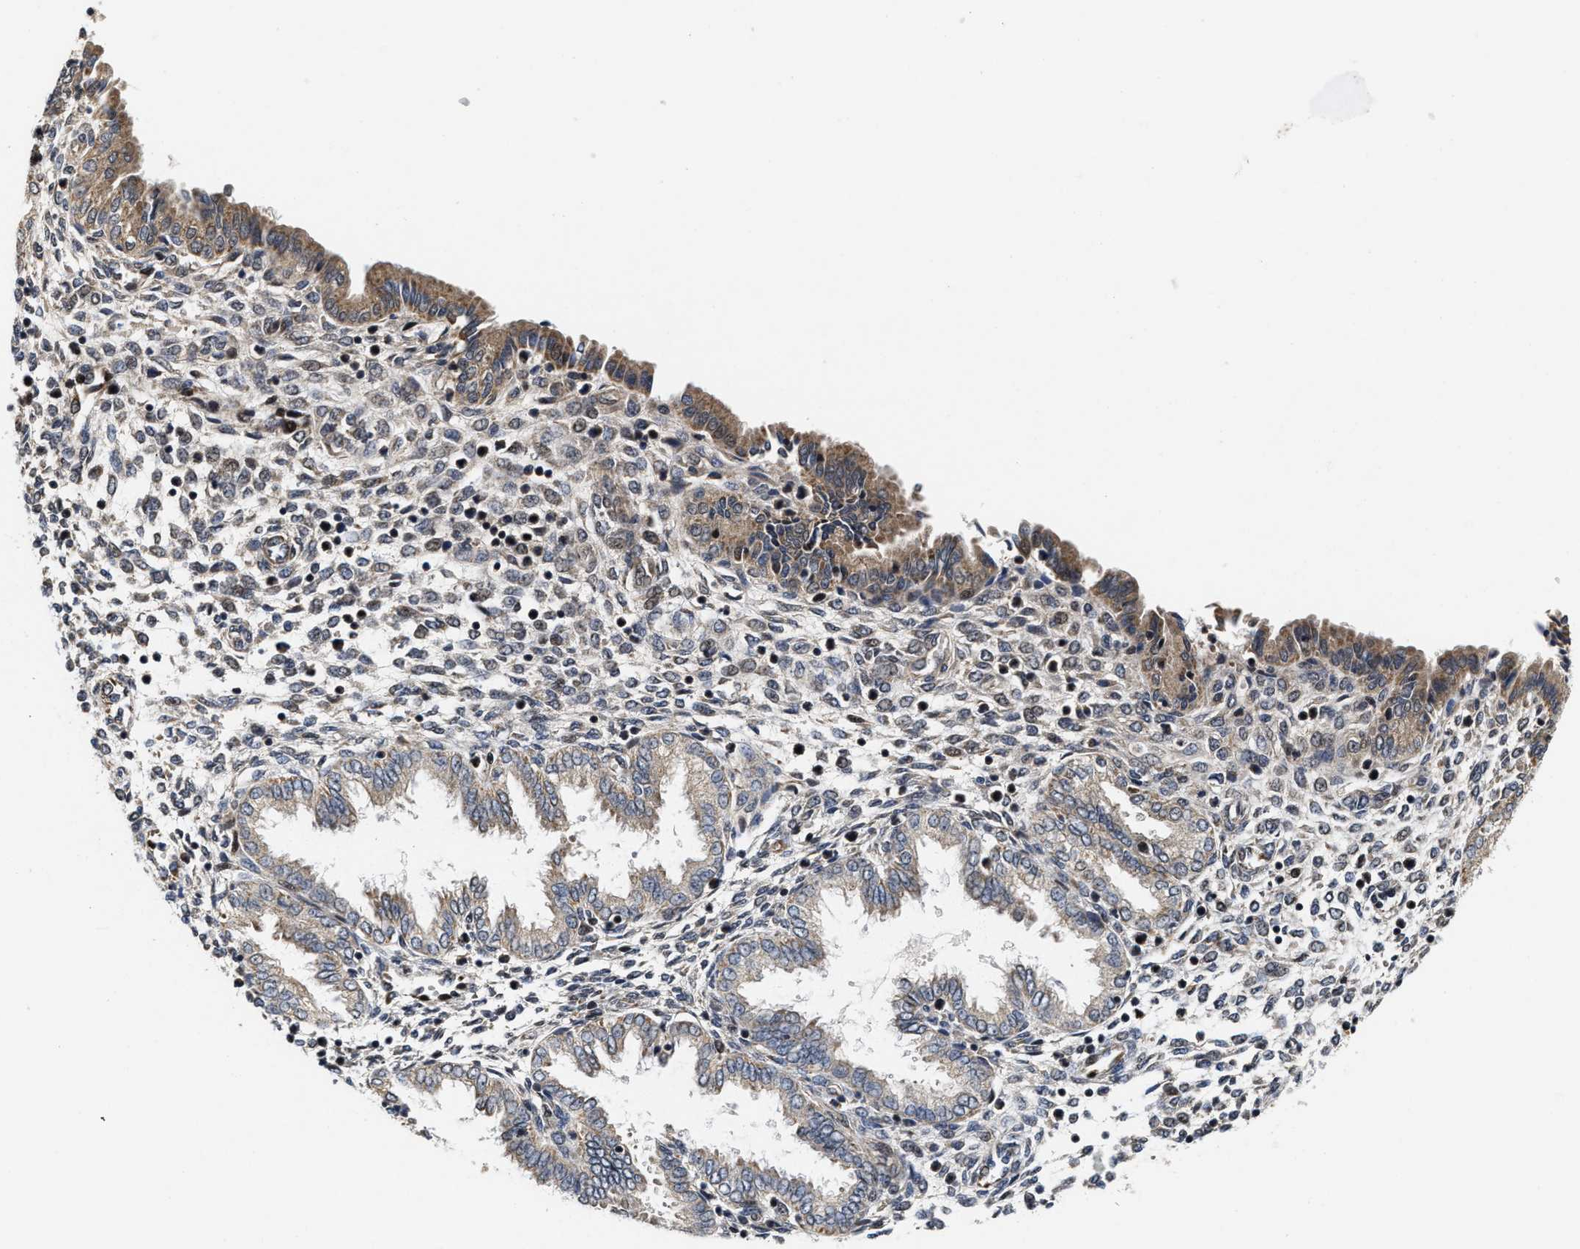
{"staining": {"intensity": "weak", "quantity": "<25%", "location": "cytoplasmic/membranous"}, "tissue": "endometrium", "cell_type": "Cells in endometrial stroma", "image_type": "normal", "snomed": [{"axis": "morphology", "description": "Normal tissue, NOS"}, {"axis": "topography", "description": "Endometrium"}], "caption": "Endometrium stained for a protein using immunohistochemistry (IHC) reveals no staining cells in endometrial stroma.", "gene": "SCYL2", "patient": {"sex": "female", "age": 33}}